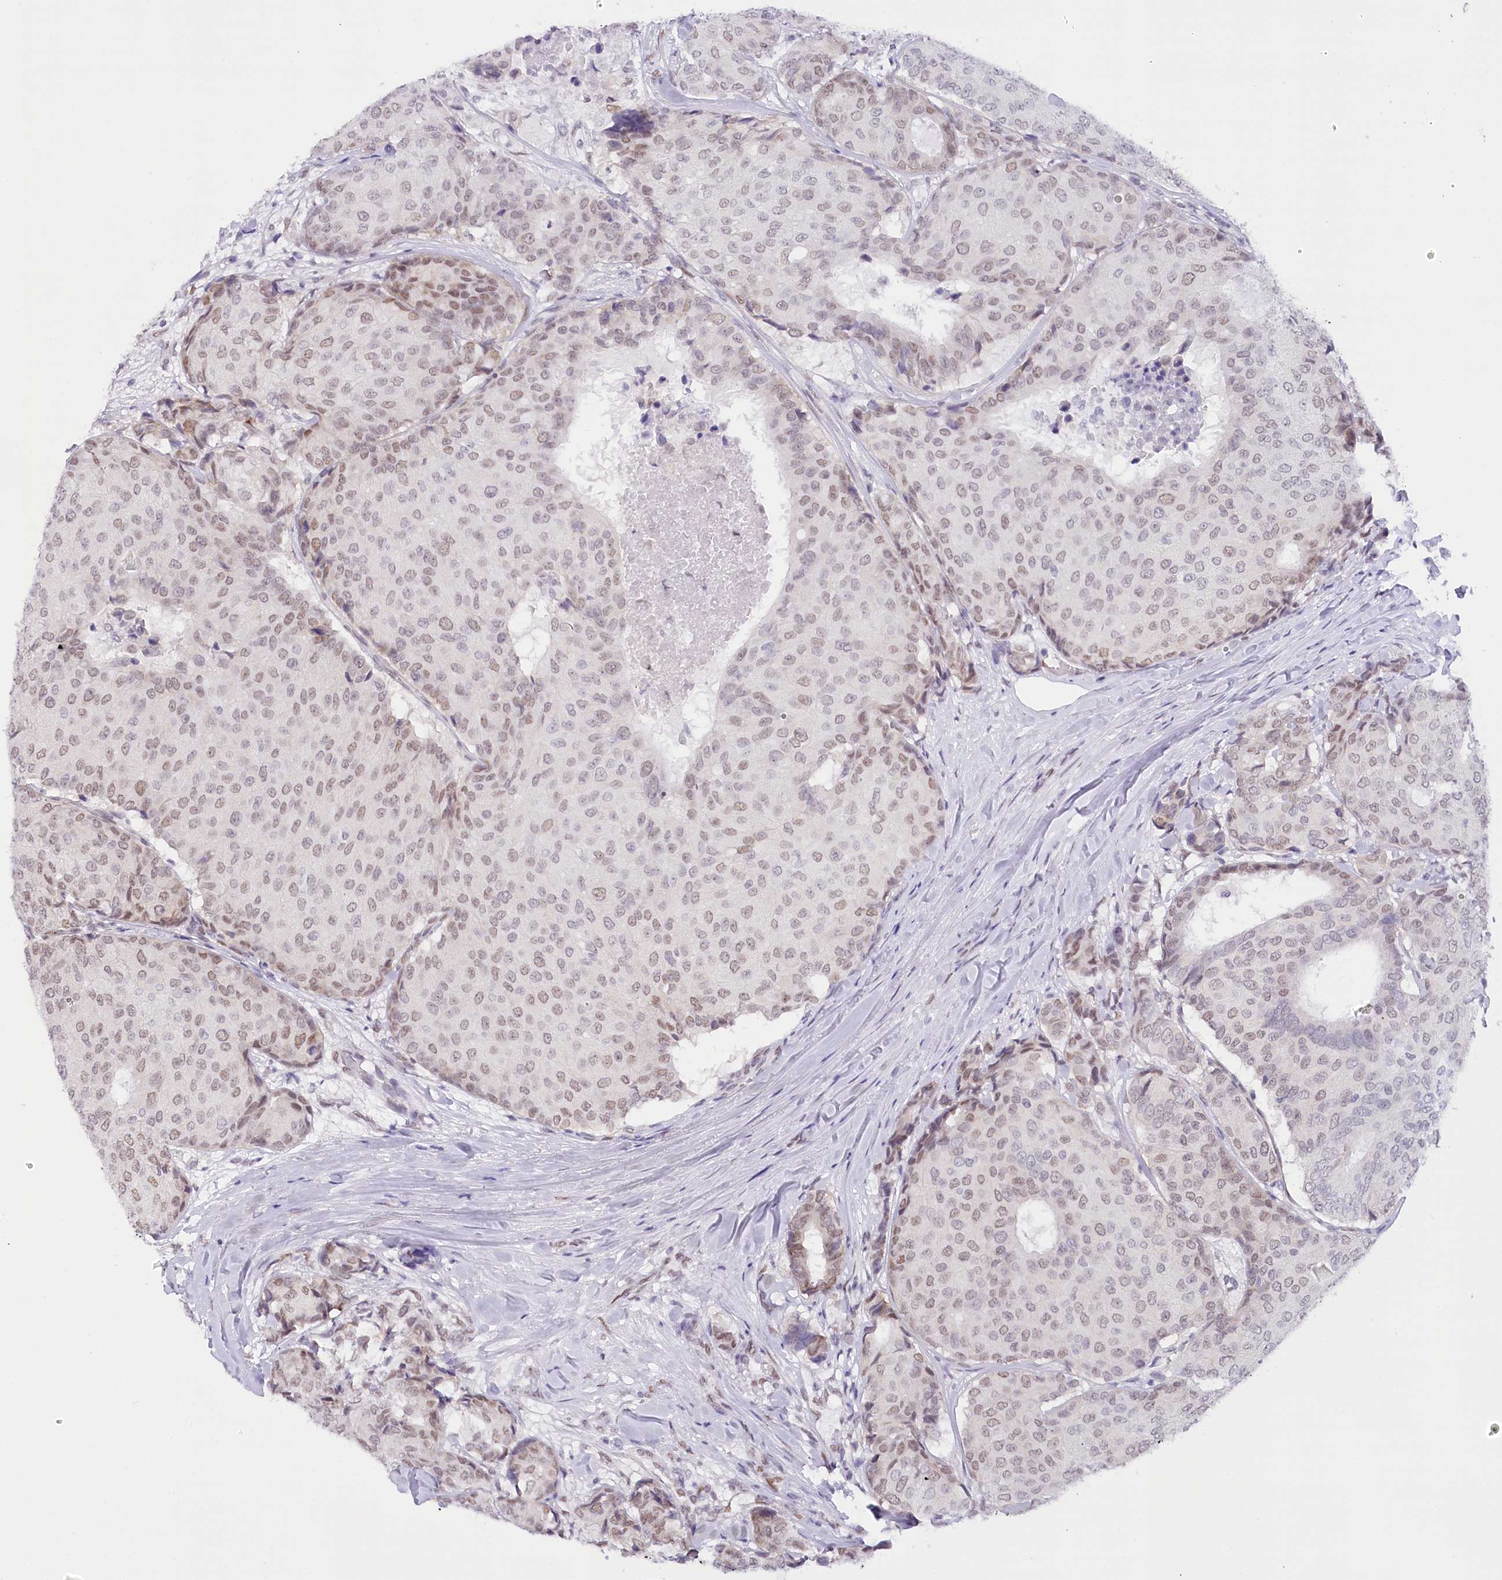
{"staining": {"intensity": "weak", "quantity": "25%-75%", "location": "nuclear"}, "tissue": "breast cancer", "cell_type": "Tumor cells", "image_type": "cancer", "snomed": [{"axis": "morphology", "description": "Duct carcinoma"}, {"axis": "topography", "description": "Breast"}], "caption": "A micrograph of human breast cancer stained for a protein displays weak nuclear brown staining in tumor cells.", "gene": "HNRNPA0", "patient": {"sex": "female", "age": 75}}